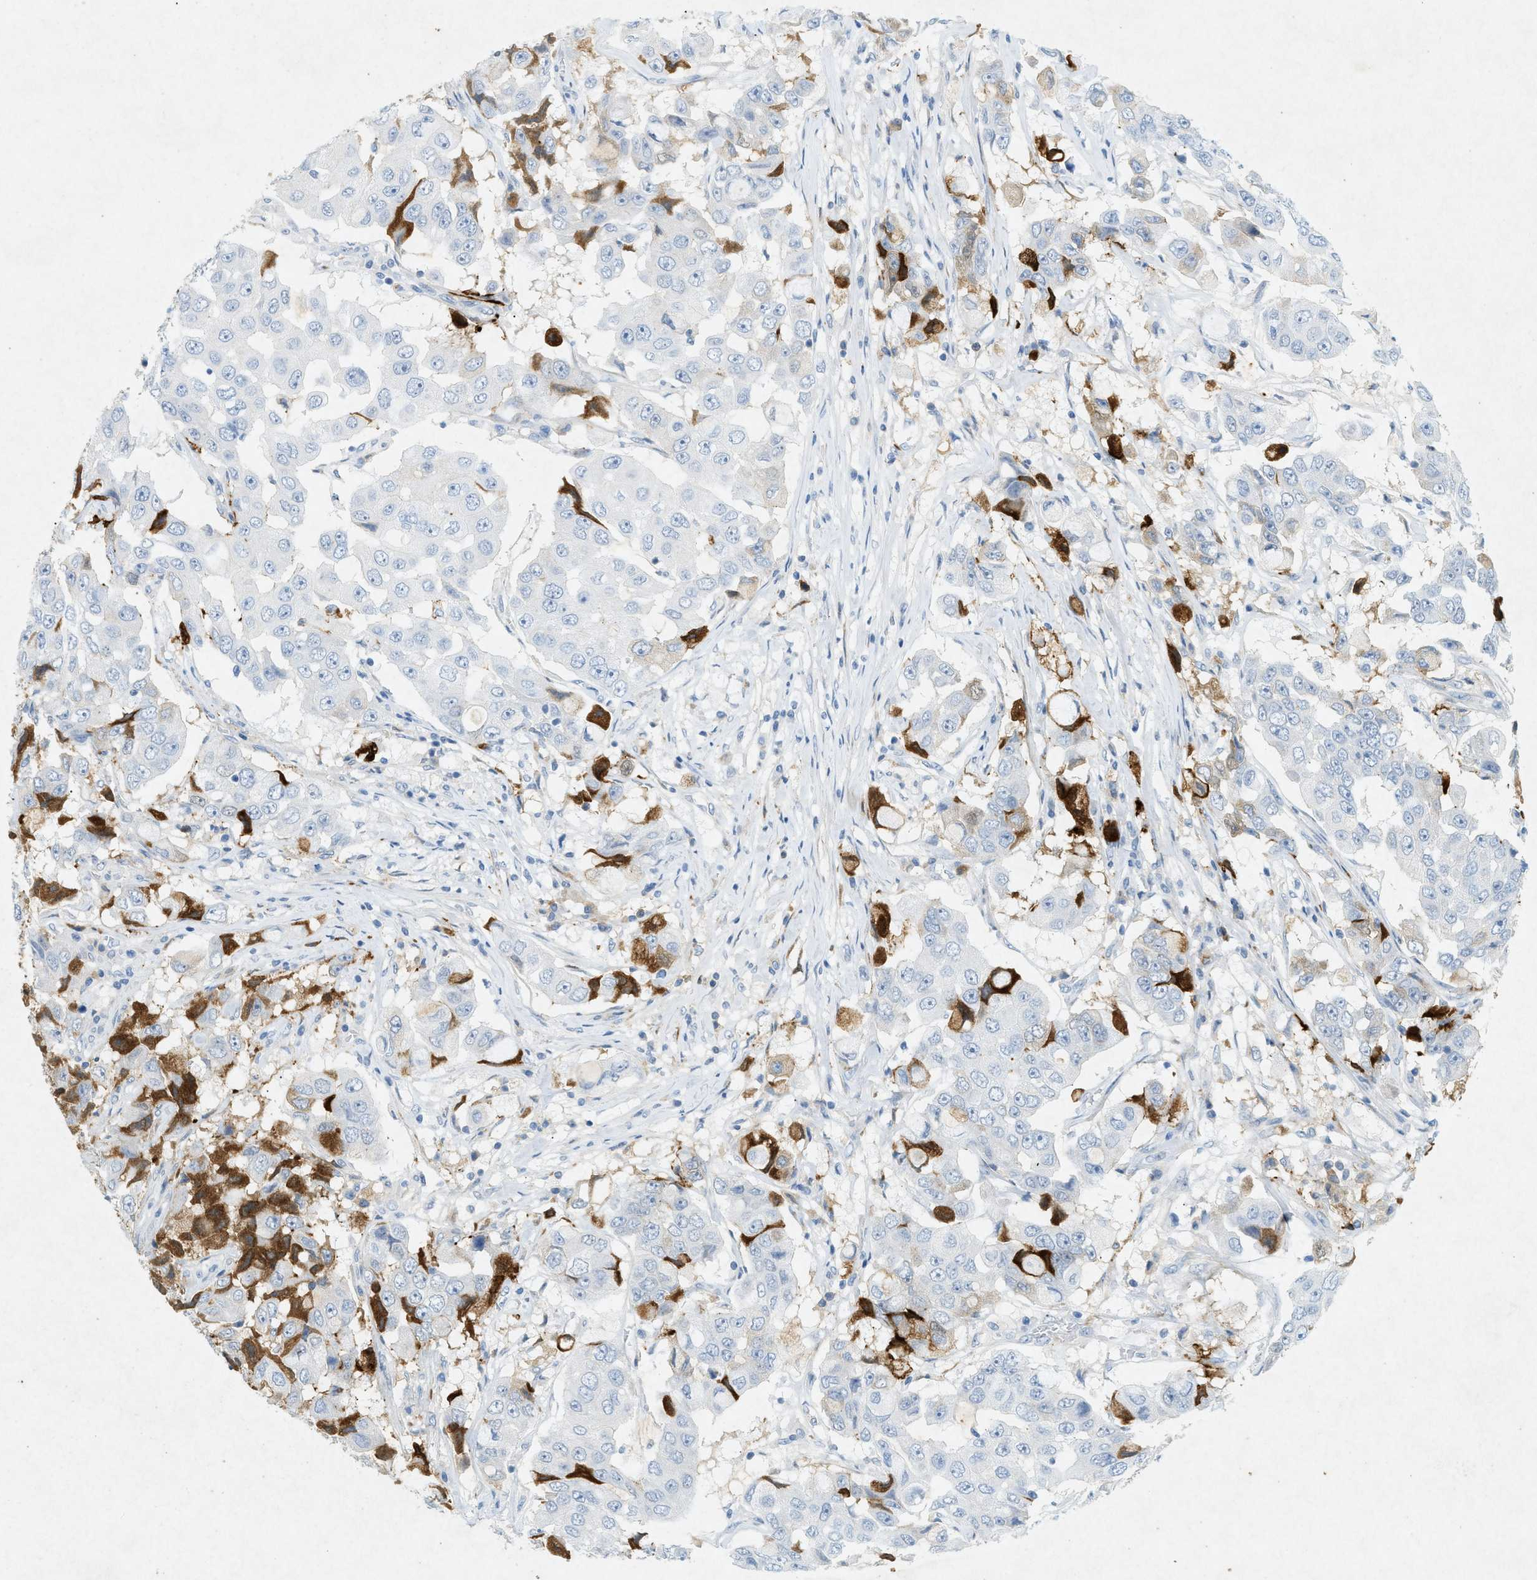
{"staining": {"intensity": "moderate", "quantity": "<25%", "location": "cytoplasmic/membranous"}, "tissue": "breast cancer", "cell_type": "Tumor cells", "image_type": "cancer", "snomed": [{"axis": "morphology", "description": "Duct carcinoma"}, {"axis": "topography", "description": "Breast"}], "caption": "A micrograph of invasive ductal carcinoma (breast) stained for a protein reveals moderate cytoplasmic/membranous brown staining in tumor cells. Immunohistochemistry (ihc) stains the protein in brown and the nuclei are stained blue.", "gene": "F2", "patient": {"sex": "female", "age": 27}}